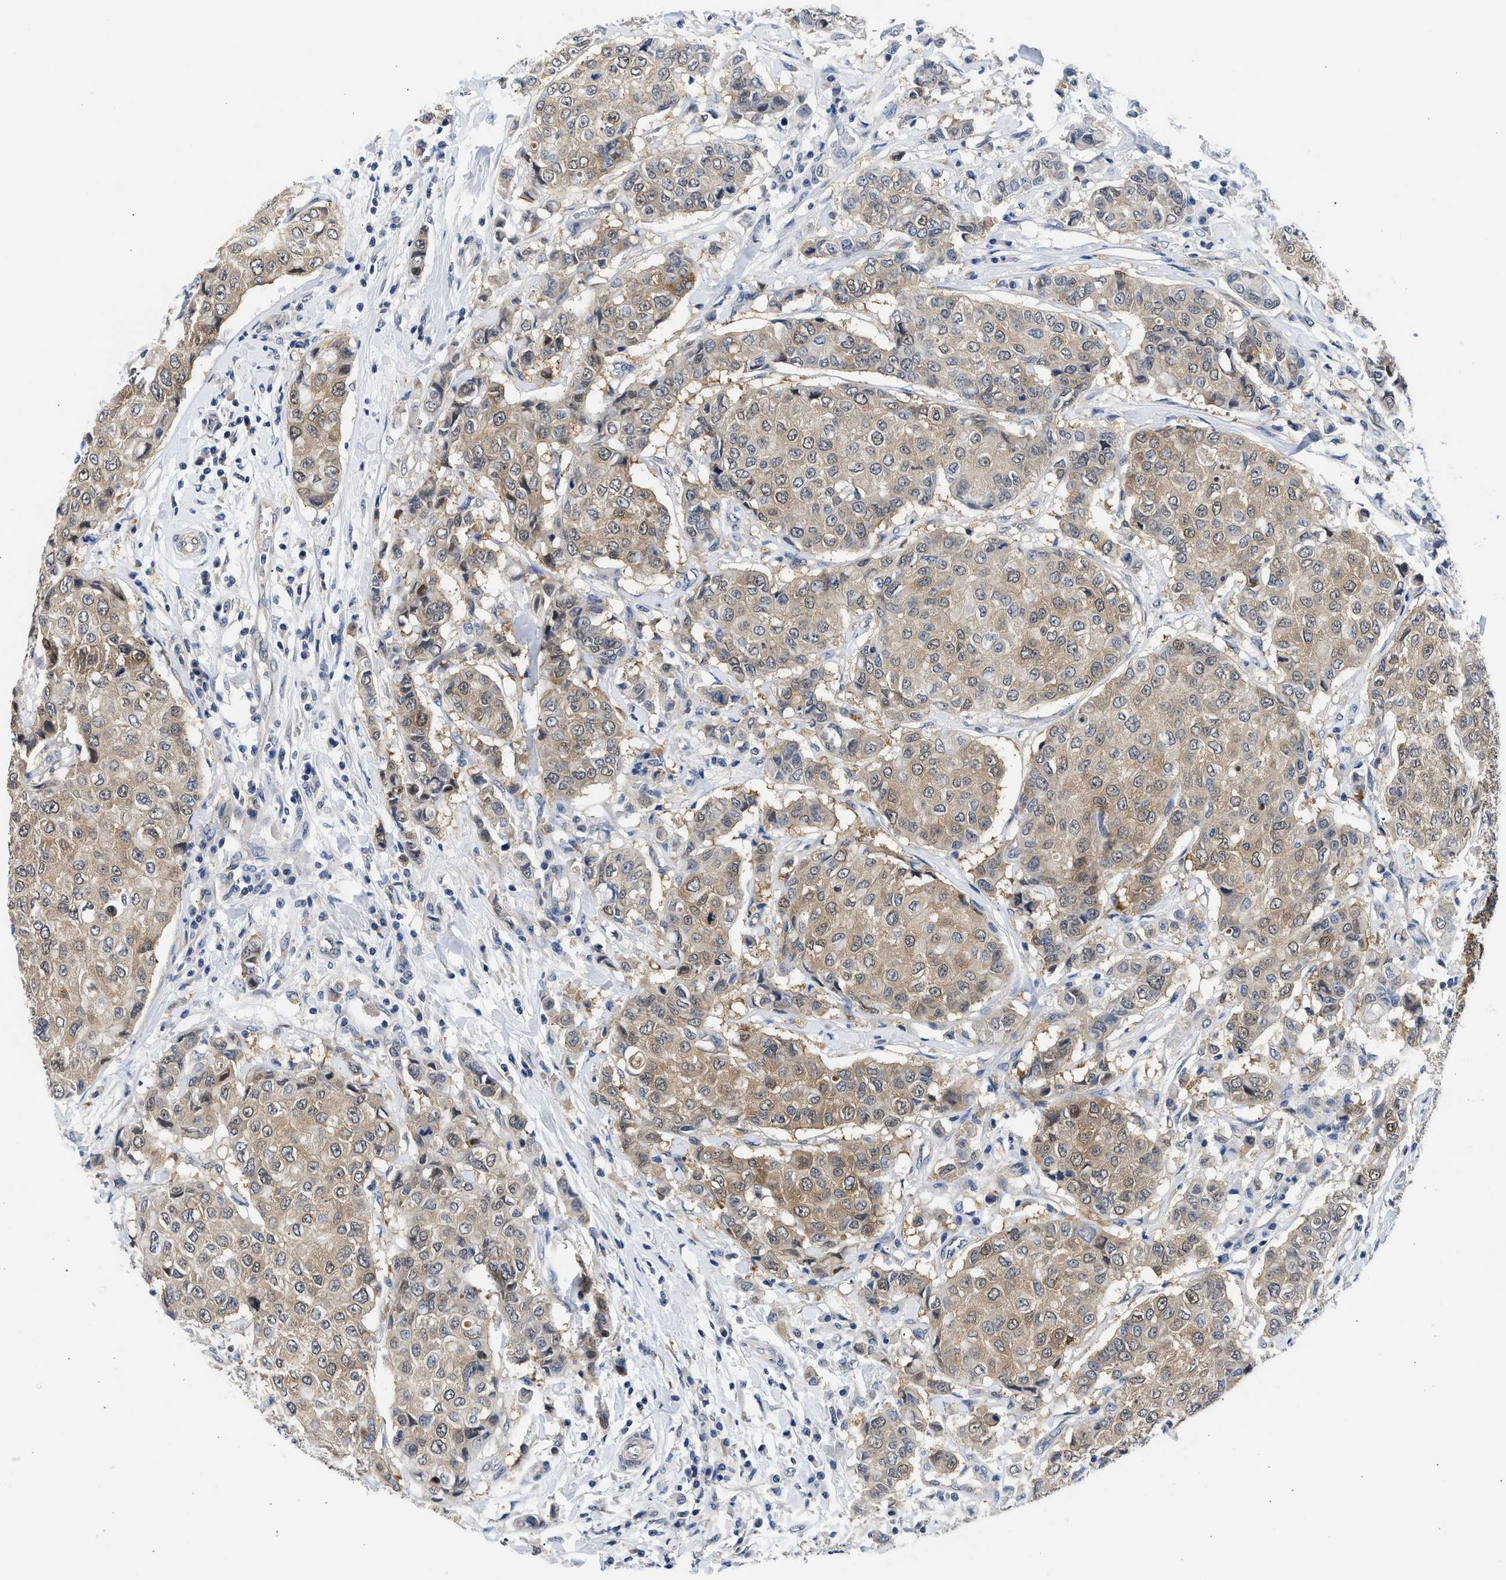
{"staining": {"intensity": "moderate", "quantity": ">75%", "location": "cytoplasmic/membranous"}, "tissue": "breast cancer", "cell_type": "Tumor cells", "image_type": "cancer", "snomed": [{"axis": "morphology", "description": "Duct carcinoma"}, {"axis": "topography", "description": "Breast"}], "caption": "Immunohistochemistry (DAB) staining of human infiltrating ductal carcinoma (breast) demonstrates moderate cytoplasmic/membranous protein expression in about >75% of tumor cells.", "gene": "XPO5", "patient": {"sex": "female", "age": 27}}